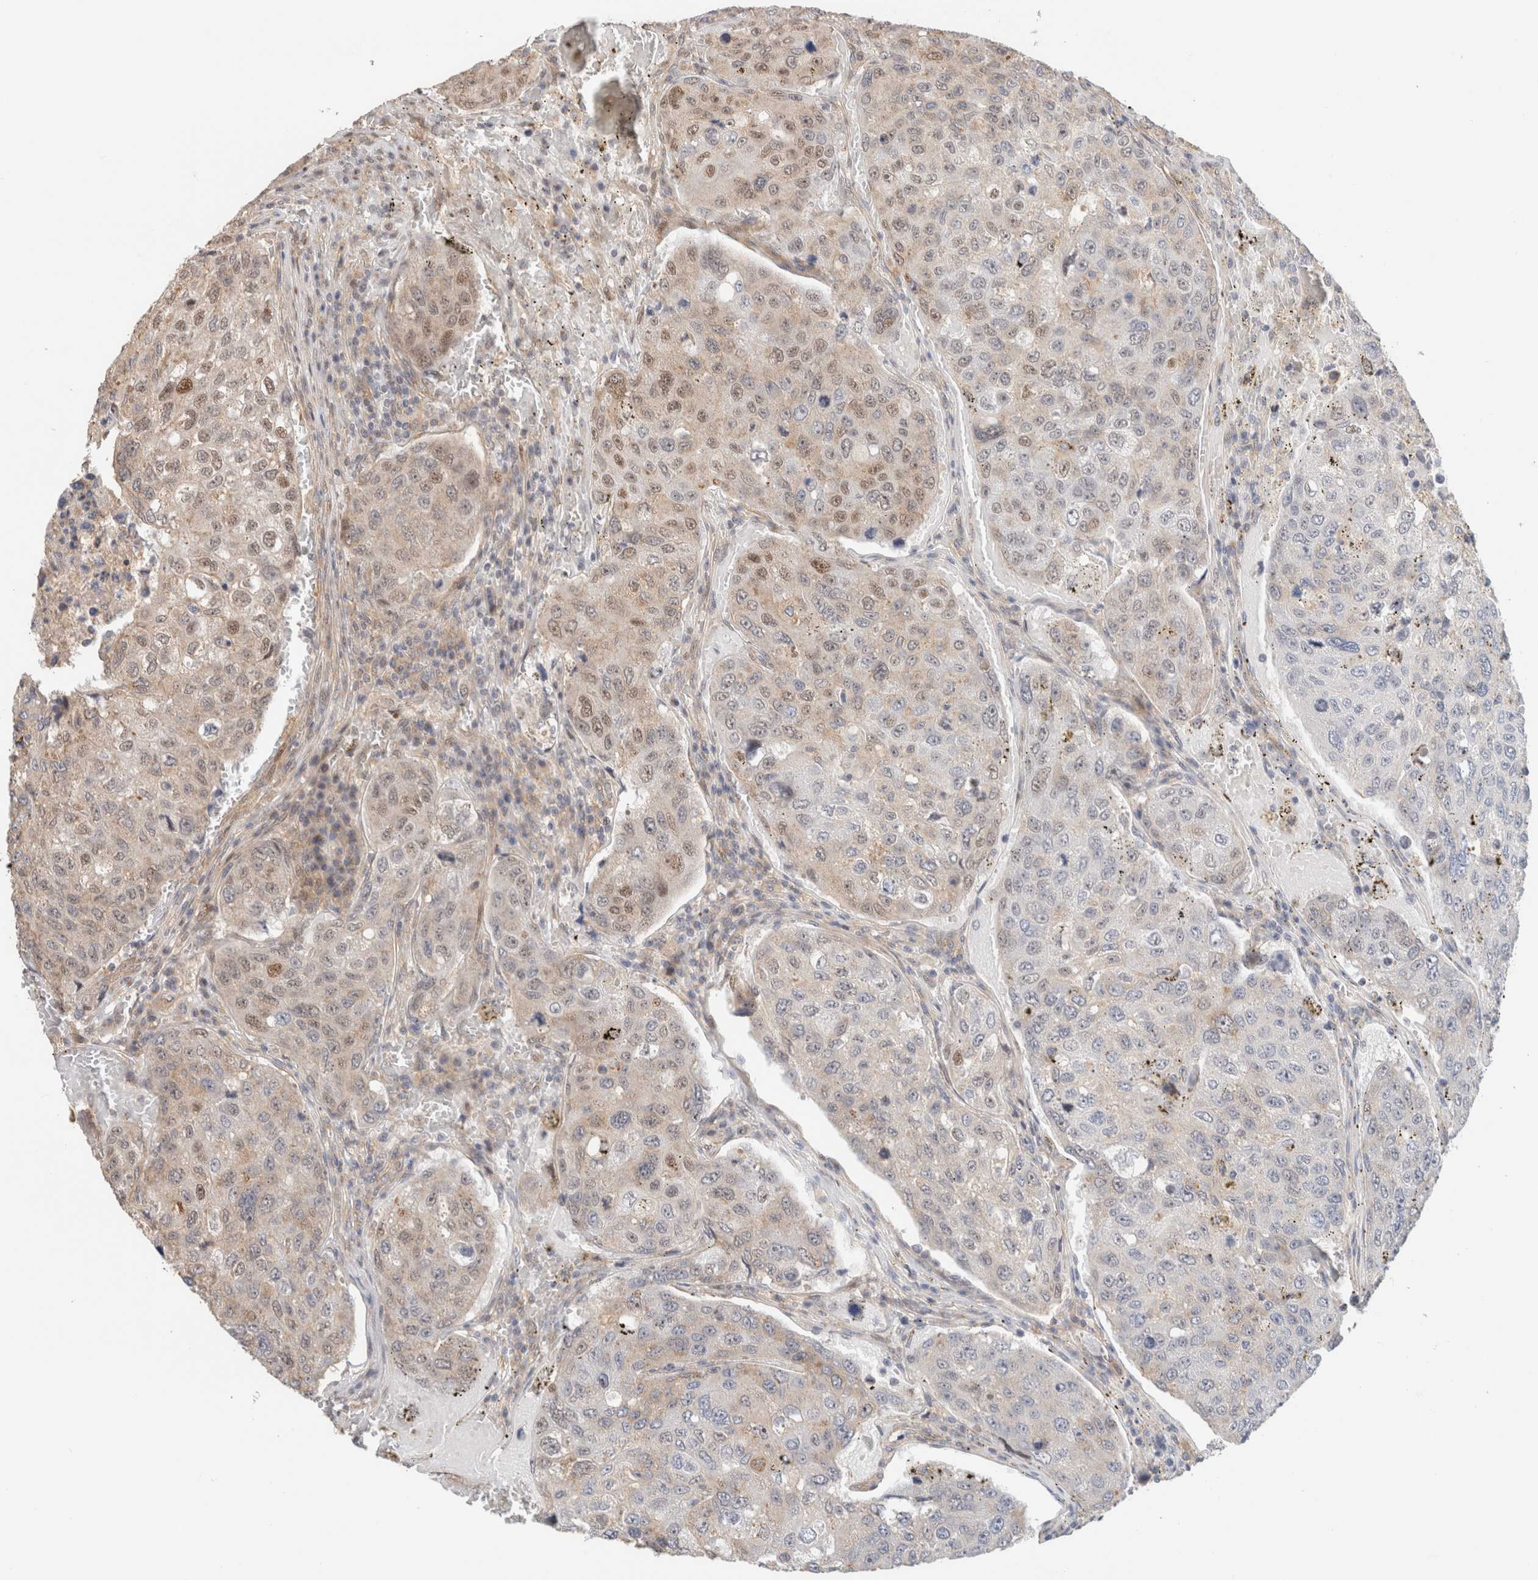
{"staining": {"intensity": "weak", "quantity": "<25%", "location": "cytoplasmic/membranous,nuclear"}, "tissue": "urothelial cancer", "cell_type": "Tumor cells", "image_type": "cancer", "snomed": [{"axis": "morphology", "description": "Urothelial carcinoma, High grade"}, {"axis": "topography", "description": "Lymph node"}, {"axis": "topography", "description": "Urinary bladder"}], "caption": "Urothelial cancer stained for a protein using immunohistochemistry shows no staining tumor cells.", "gene": "ID3", "patient": {"sex": "male", "age": 51}}